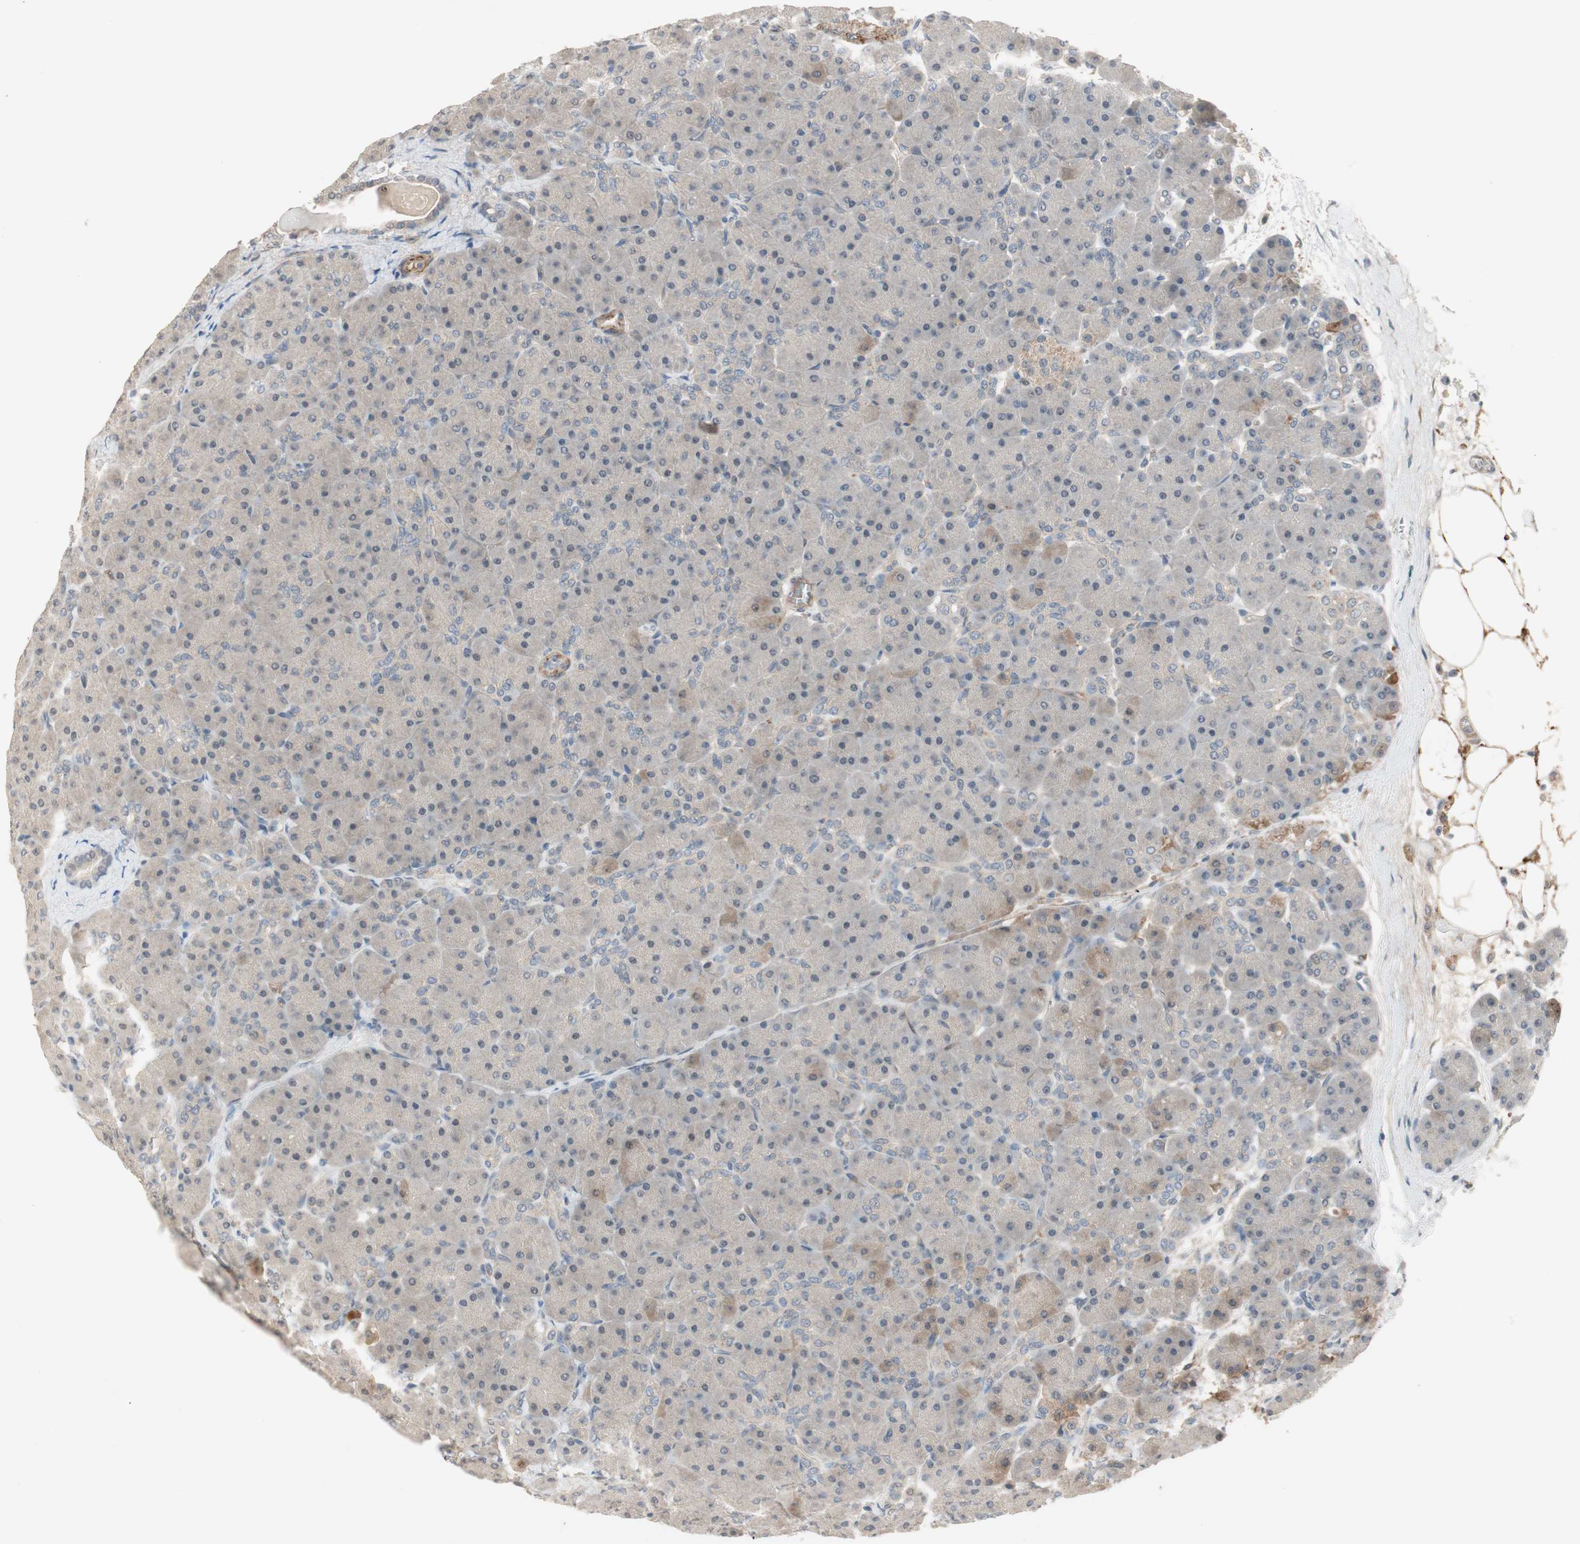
{"staining": {"intensity": "negative", "quantity": "none", "location": "none"}, "tissue": "pancreas", "cell_type": "Exocrine glandular cells", "image_type": "normal", "snomed": [{"axis": "morphology", "description": "Normal tissue, NOS"}, {"axis": "topography", "description": "Pancreas"}], "caption": "High power microscopy histopathology image of an IHC image of unremarkable pancreas, revealing no significant positivity in exocrine glandular cells.", "gene": "RNGTT", "patient": {"sex": "male", "age": 66}}